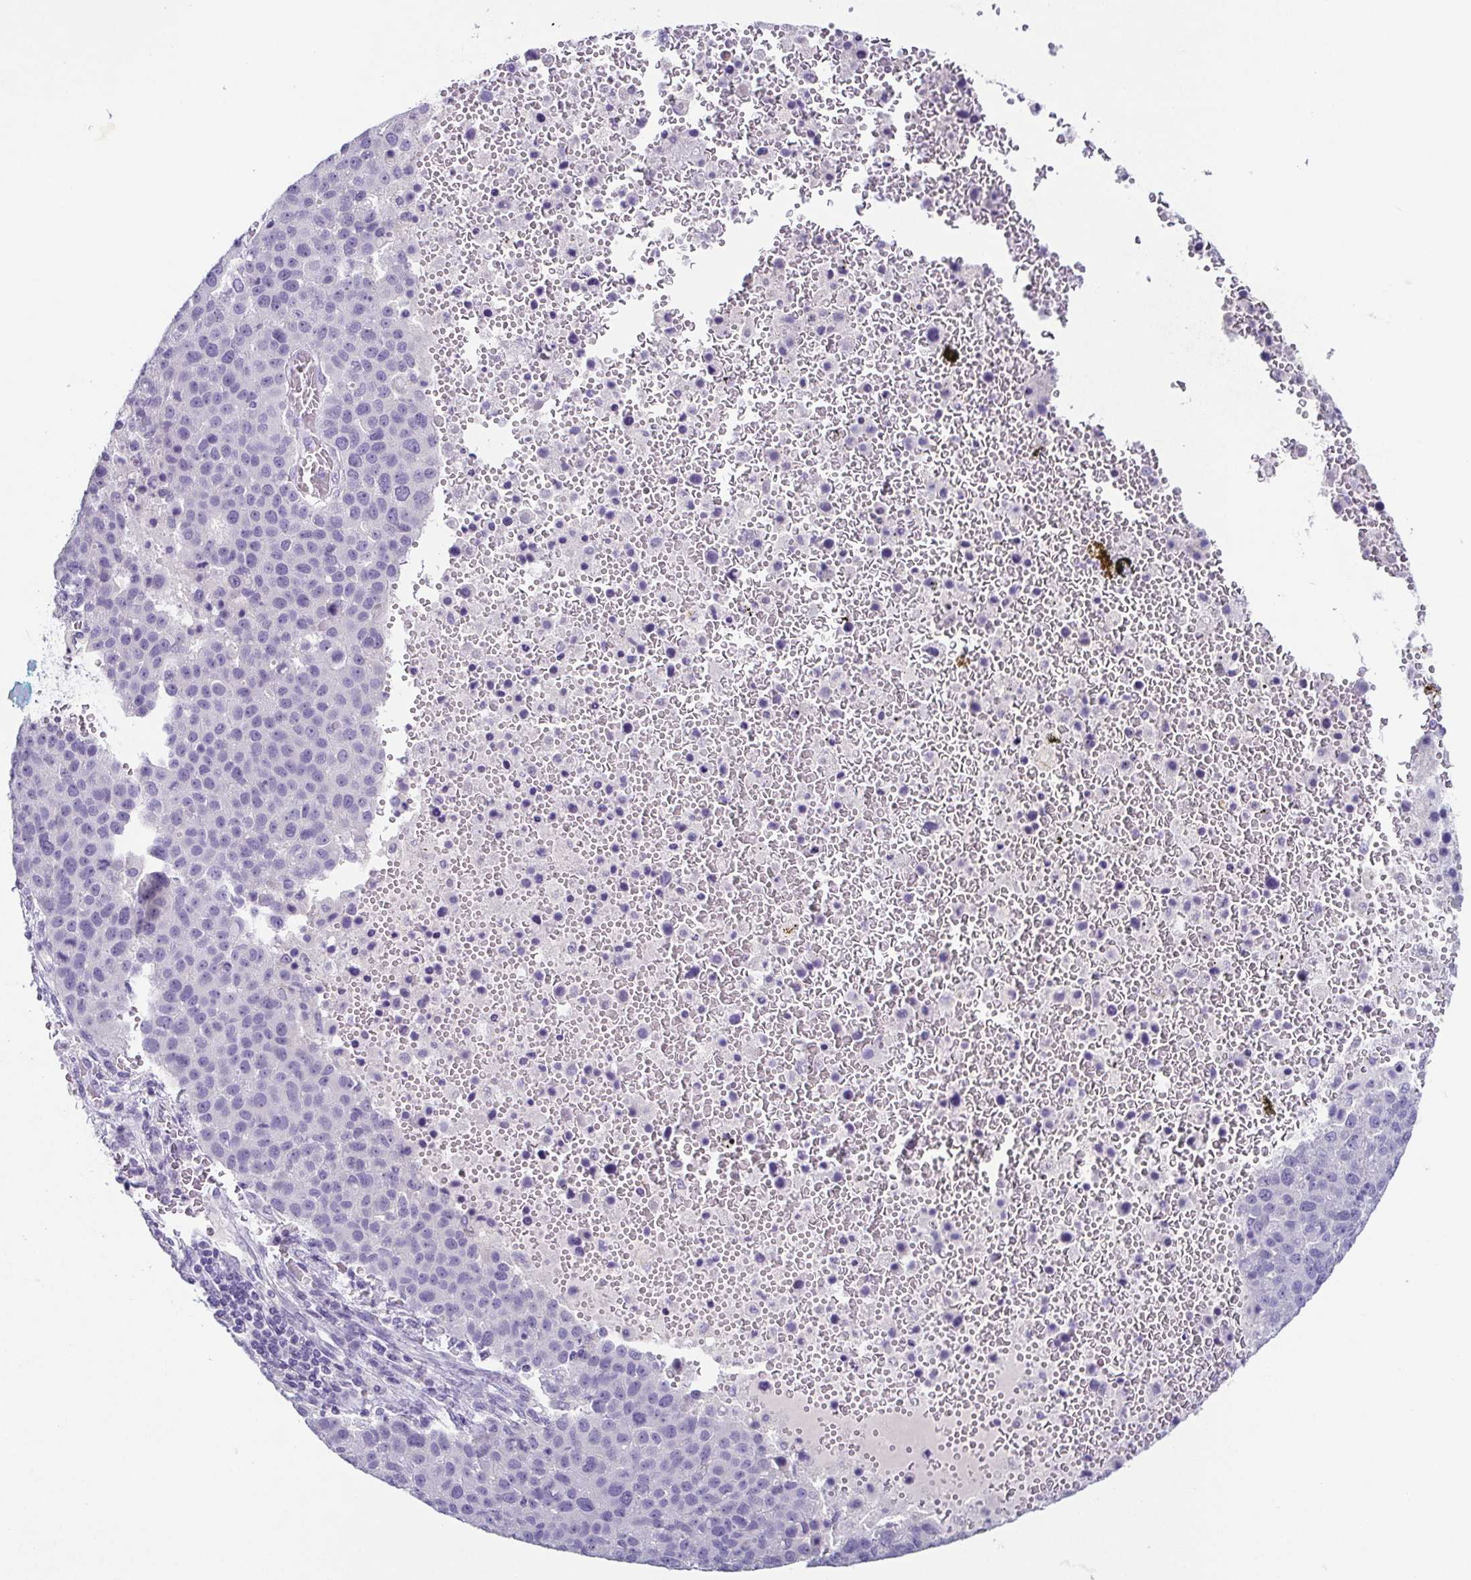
{"staining": {"intensity": "negative", "quantity": "none", "location": "none"}, "tissue": "pancreatic cancer", "cell_type": "Tumor cells", "image_type": "cancer", "snomed": [{"axis": "morphology", "description": "Adenocarcinoma, NOS"}, {"axis": "topography", "description": "Pancreas"}], "caption": "Tumor cells show no significant protein expression in adenocarcinoma (pancreatic).", "gene": "TP73", "patient": {"sex": "female", "age": 61}}